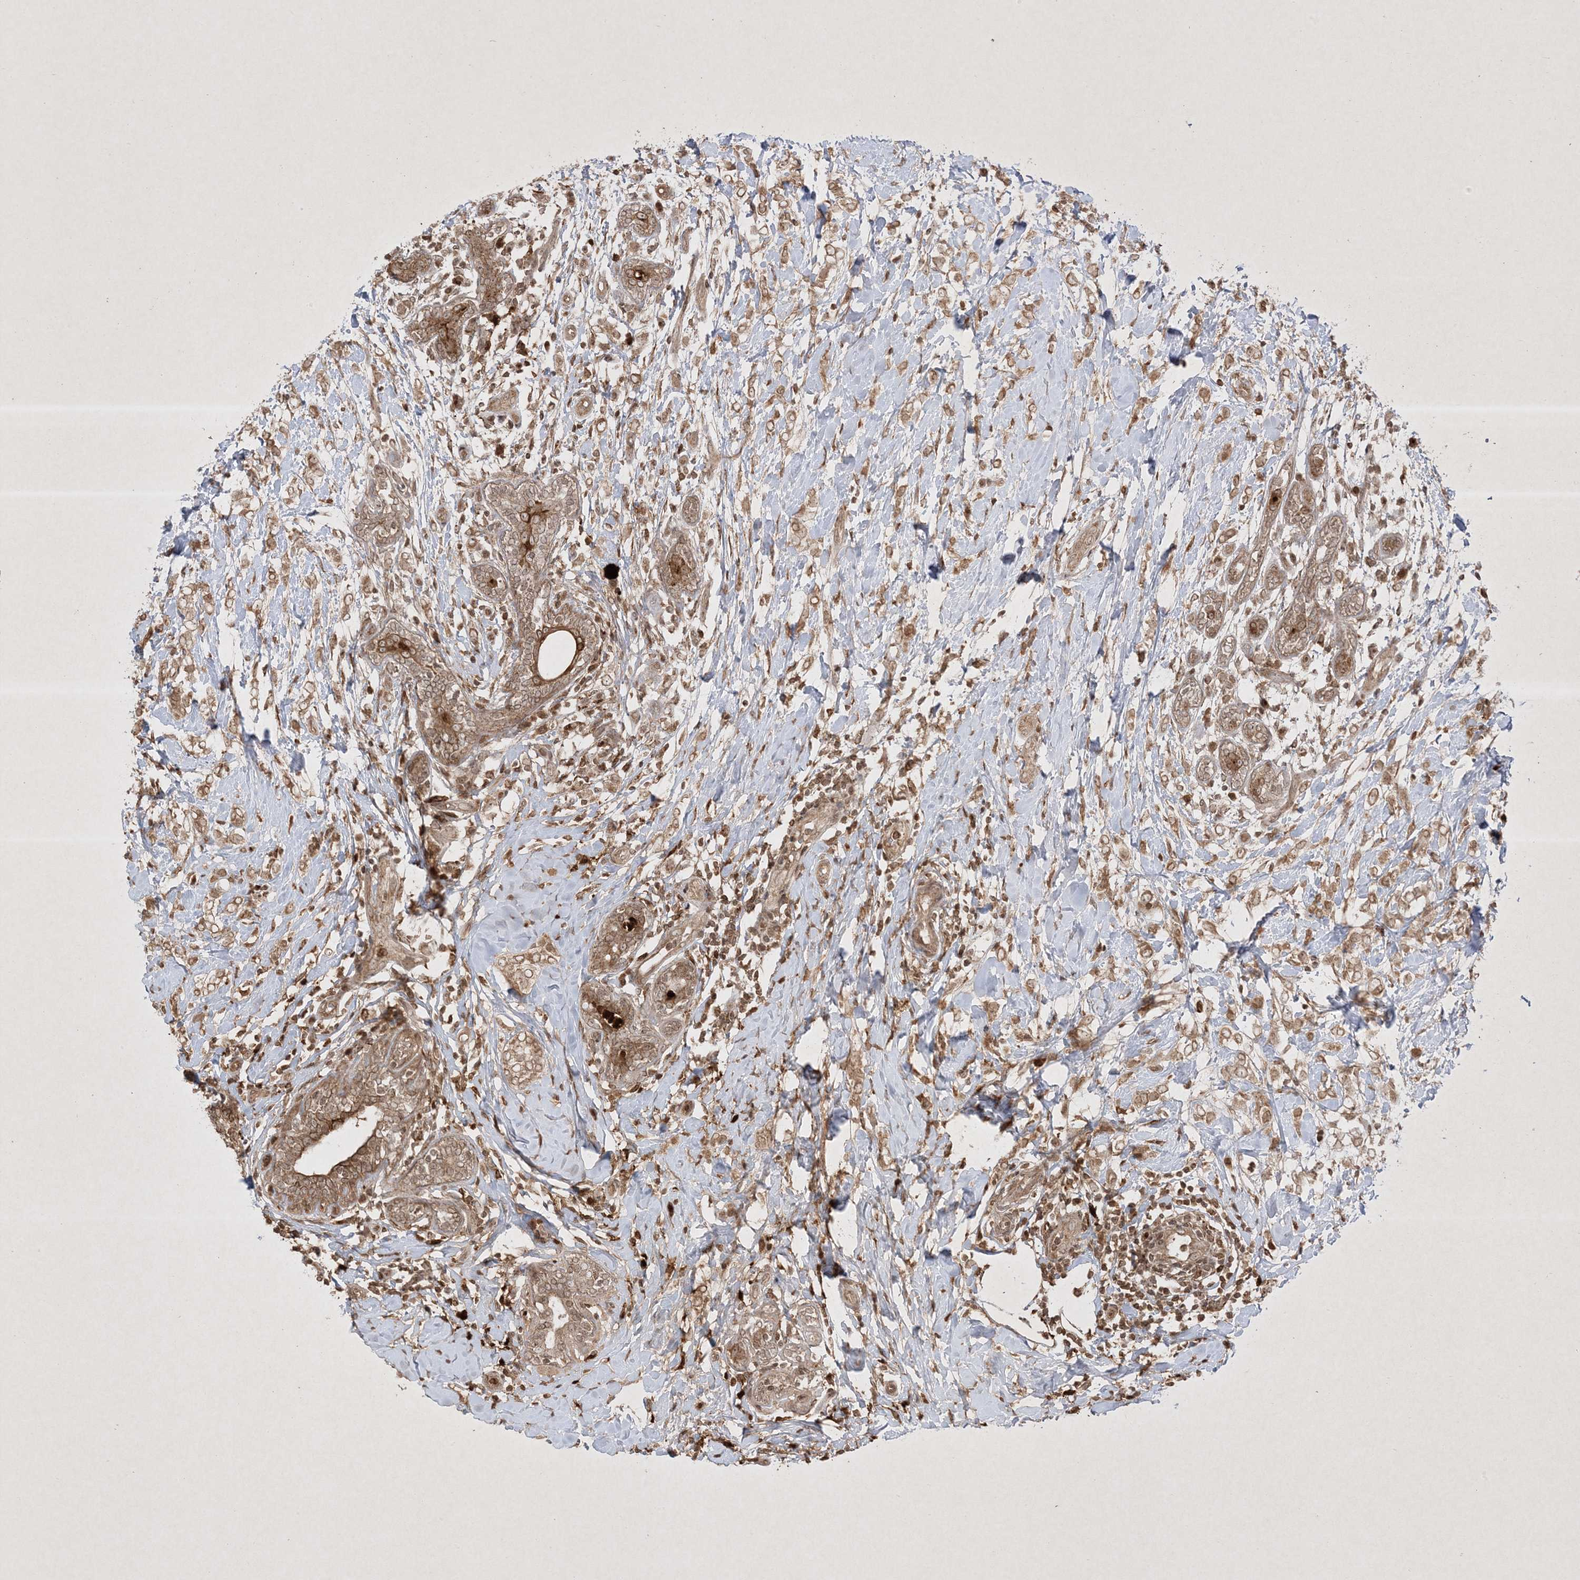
{"staining": {"intensity": "weak", "quantity": ">75%", "location": "cytoplasmic/membranous"}, "tissue": "breast cancer", "cell_type": "Tumor cells", "image_type": "cancer", "snomed": [{"axis": "morphology", "description": "Normal tissue, NOS"}, {"axis": "morphology", "description": "Lobular carcinoma"}, {"axis": "topography", "description": "Breast"}], "caption": "Immunohistochemistry (IHC) of breast lobular carcinoma reveals low levels of weak cytoplasmic/membranous positivity in approximately >75% of tumor cells.", "gene": "PTK6", "patient": {"sex": "female", "age": 47}}